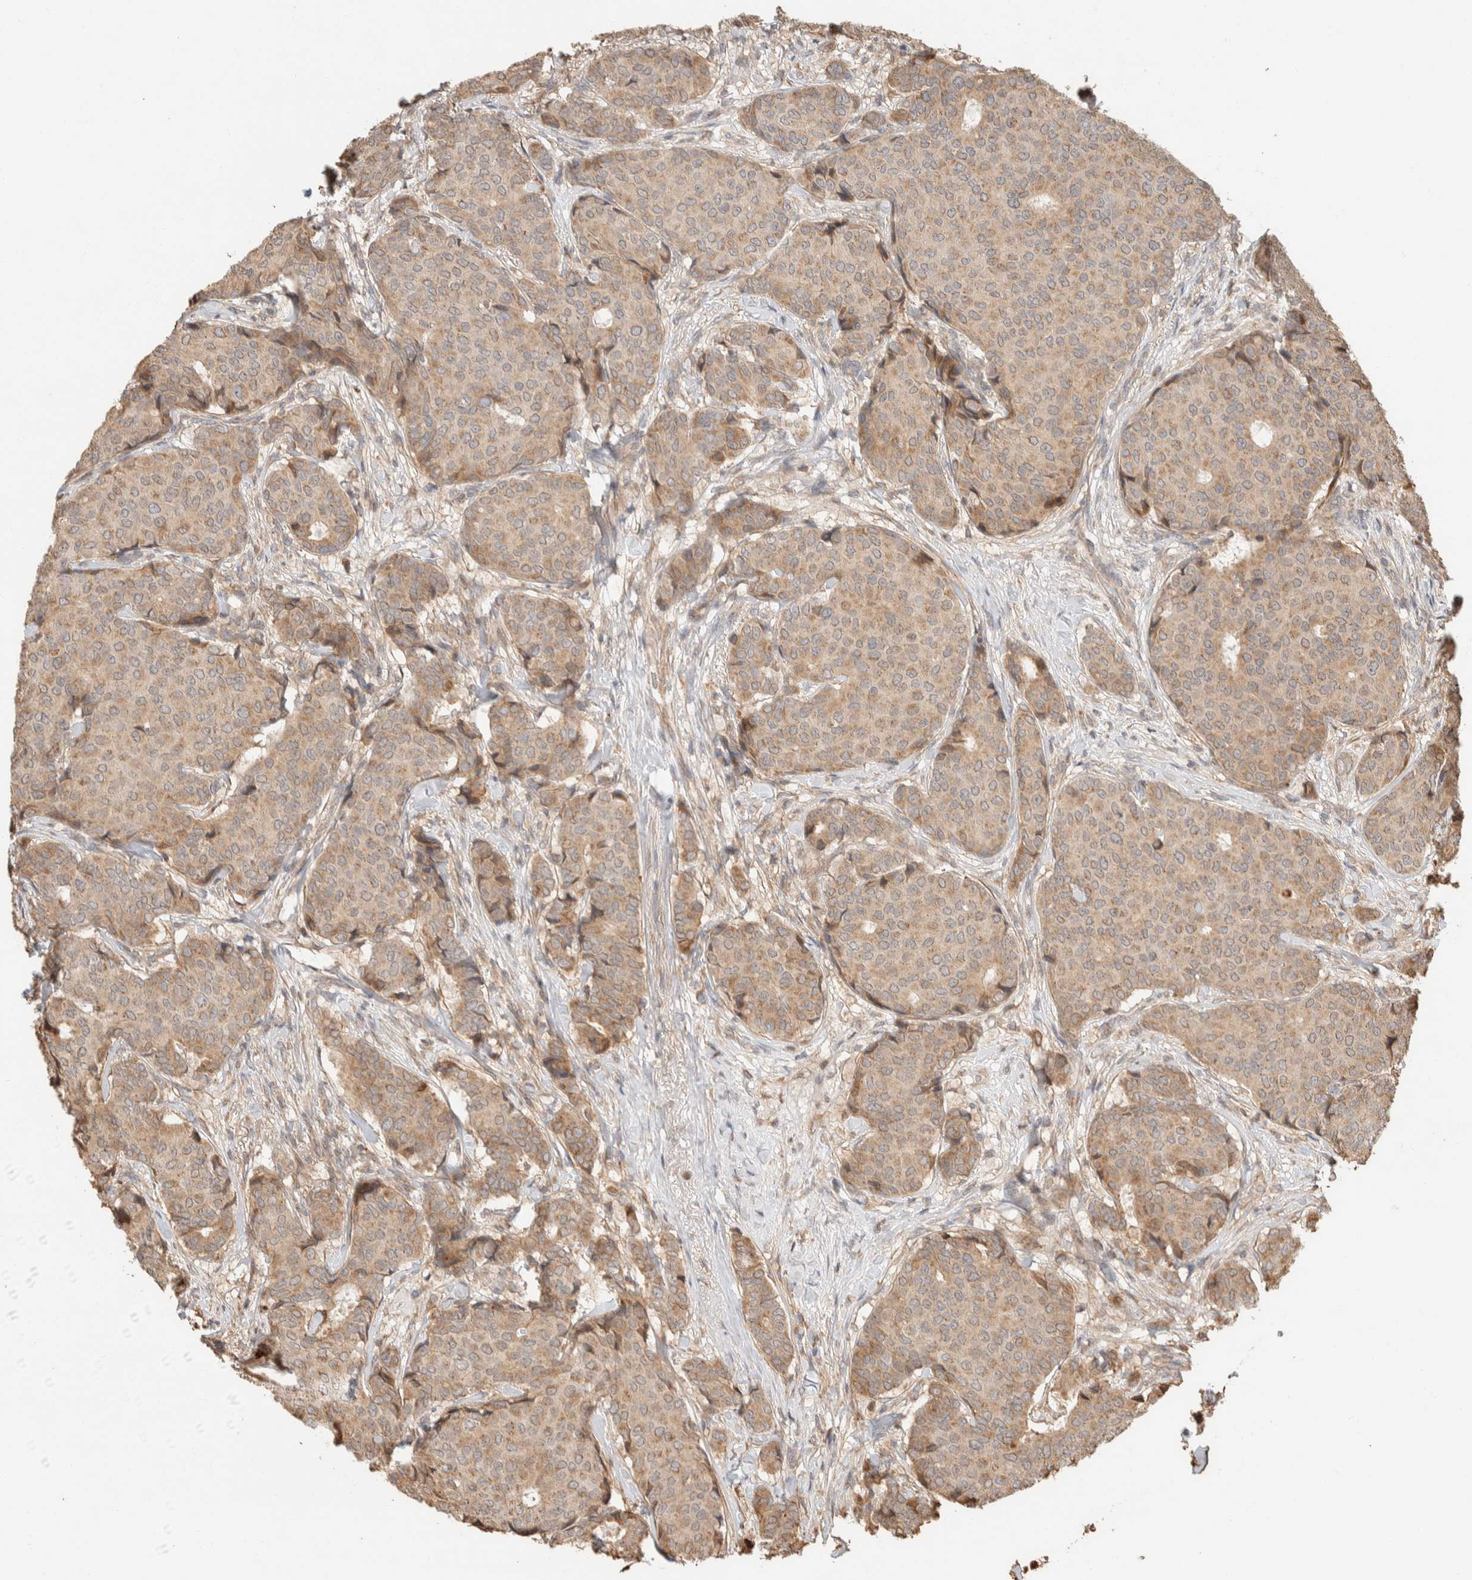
{"staining": {"intensity": "weak", "quantity": ">75%", "location": "cytoplasmic/membranous"}, "tissue": "breast cancer", "cell_type": "Tumor cells", "image_type": "cancer", "snomed": [{"axis": "morphology", "description": "Duct carcinoma"}, {"axis": "topography", "description": "Breast"}], "caption": "The image reveals staining of breast cancer, revealing weak cytoplasmic/membranous protein expression (brown color) within tumor cells.", "gene": "KIF9", "patient": {"sex": "female", "age": 75}}